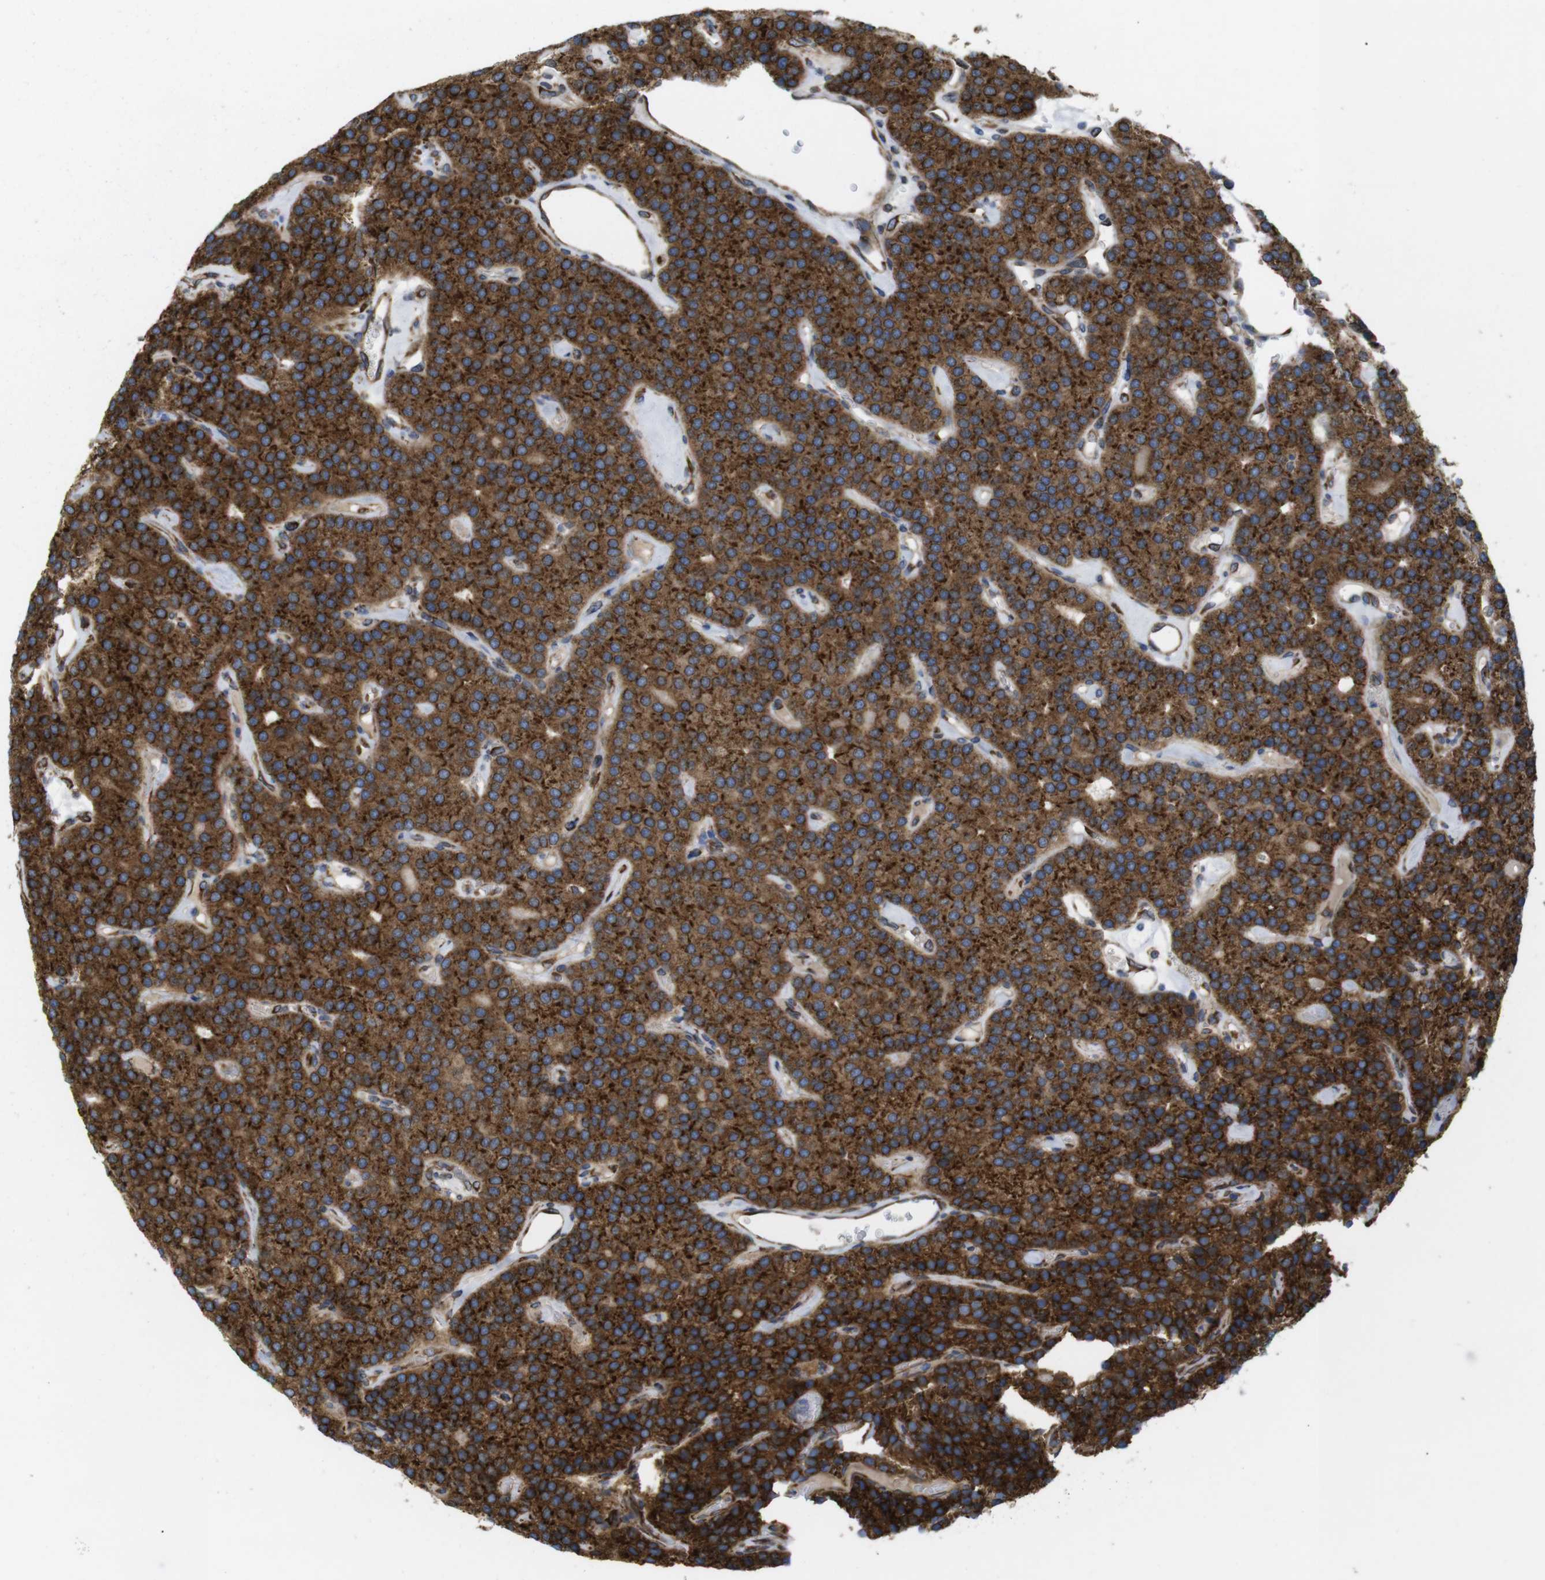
{"staining": {"intensity": "strong", "quantity": ">75%", "location": "cytoplasmic/membranous"}, "tissue": "parathyroid gland", "cell_type": "Glandular cells", "image_type": "normal", "snomed": [{"axis": "morphology", "description": "Normal tissue, NOS"}, {"axis": "morphology", "description": "Adenoma, NOS"}, {"axis": "topography", "description": "Parathyroid gland"}], "caption": "About >75% of glandular cells in benign human parathyroid gland reveal strong cytoplasmic/membranous protein expression as visualized by brown immunohistochemical staining.", "gene": "PCNX2", "patient": {"sex": "female", "age": 86}}